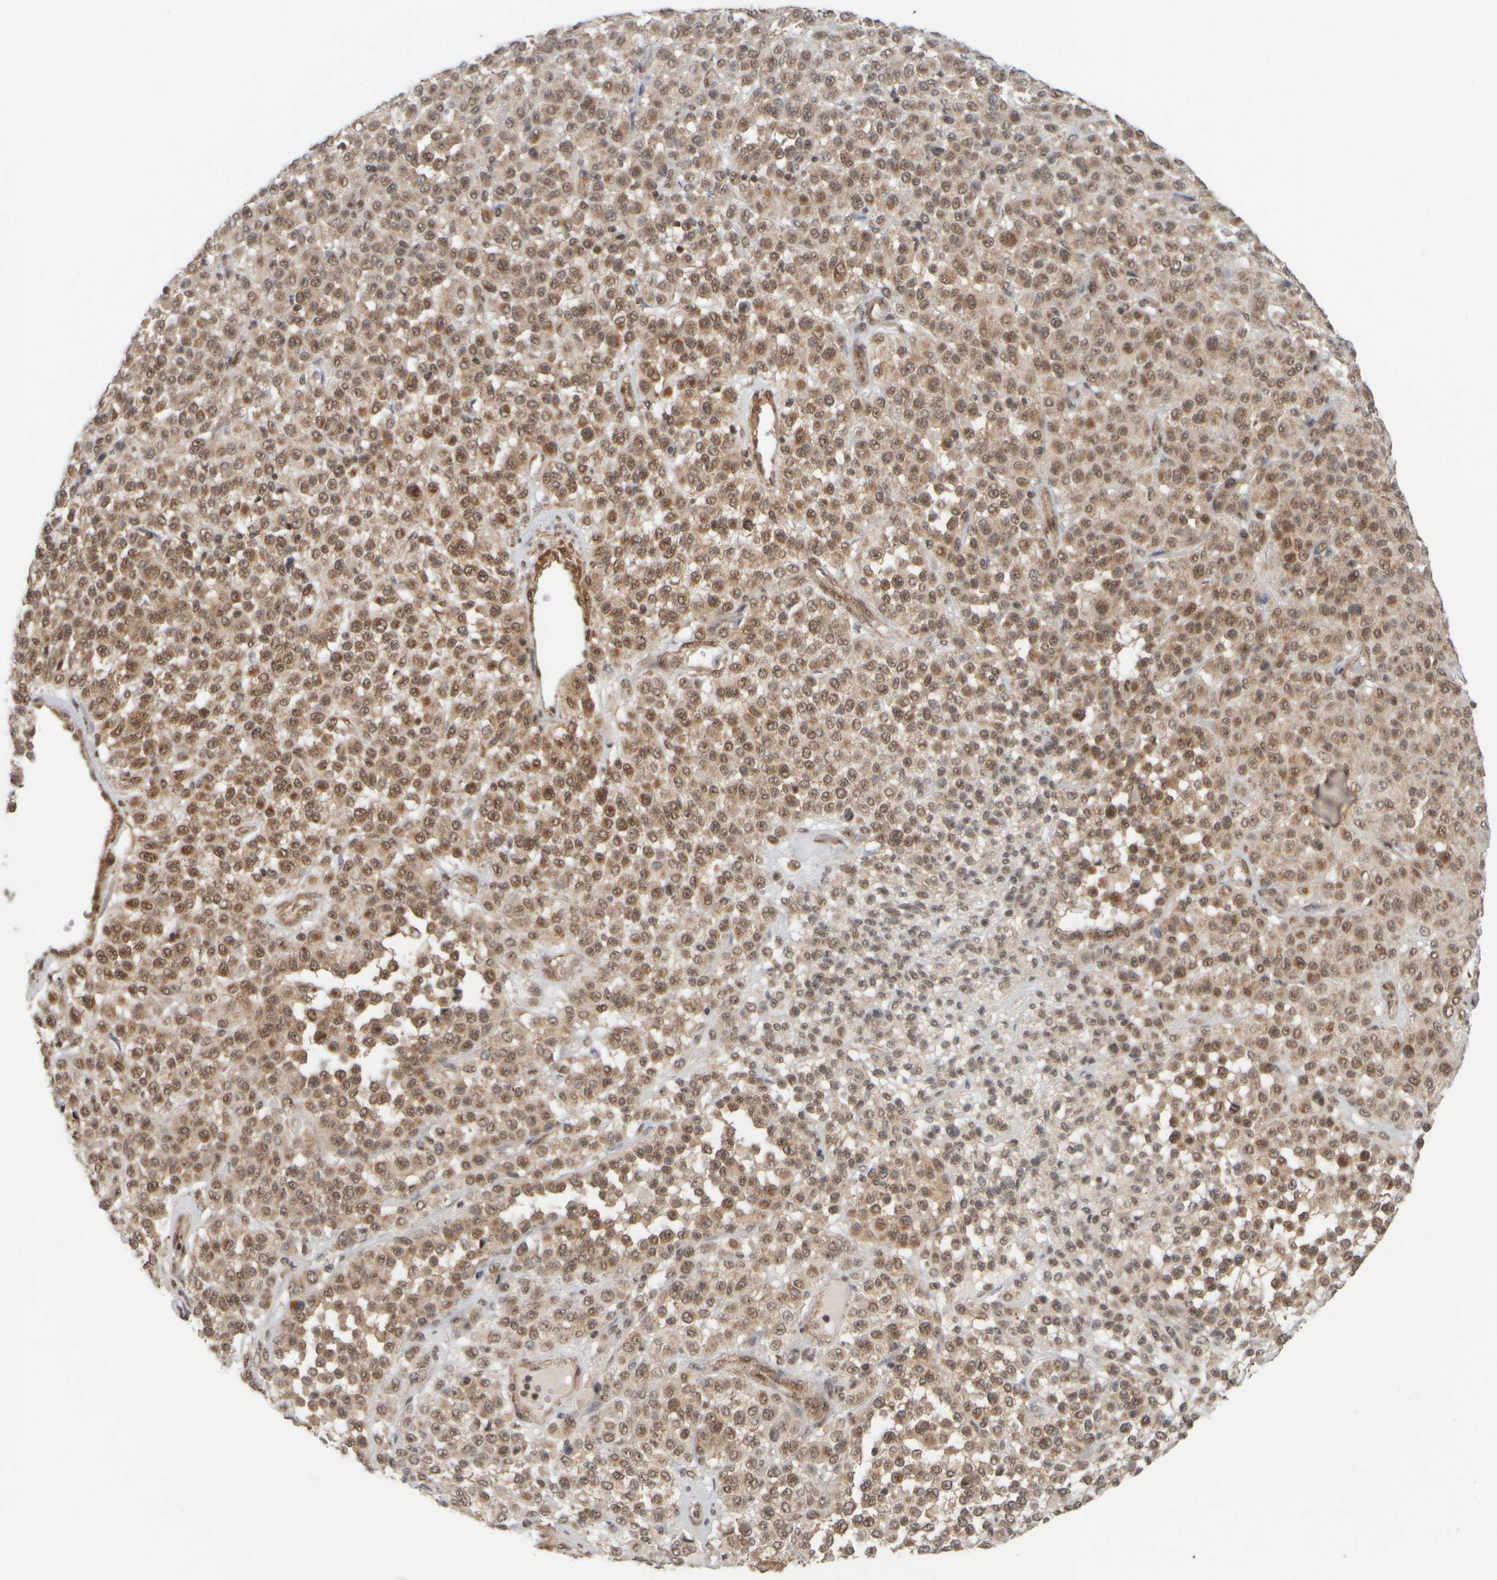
{"staining": {"intensity": "moderate", "quantity": ">75%", "location": "cytoplasmic/membranous"}, "tissue": "melanoma", "cell_type": "Tumor cells", "image_type": "cancer", "snomed": [{"axis": "morphology", "description": "Malignant melanoma, Metastatic site"}, {"axis": "topography", "description": "Pancreas"}], "caption": "Malignant melanoma (metastatic site) stained with immunohistochemistry shows moderate cytoplasmic/membranous positivity in approximately >75% of tumor cells.", "gene": "SYNRG", "patient": {"sex": "female", "age": 30}}